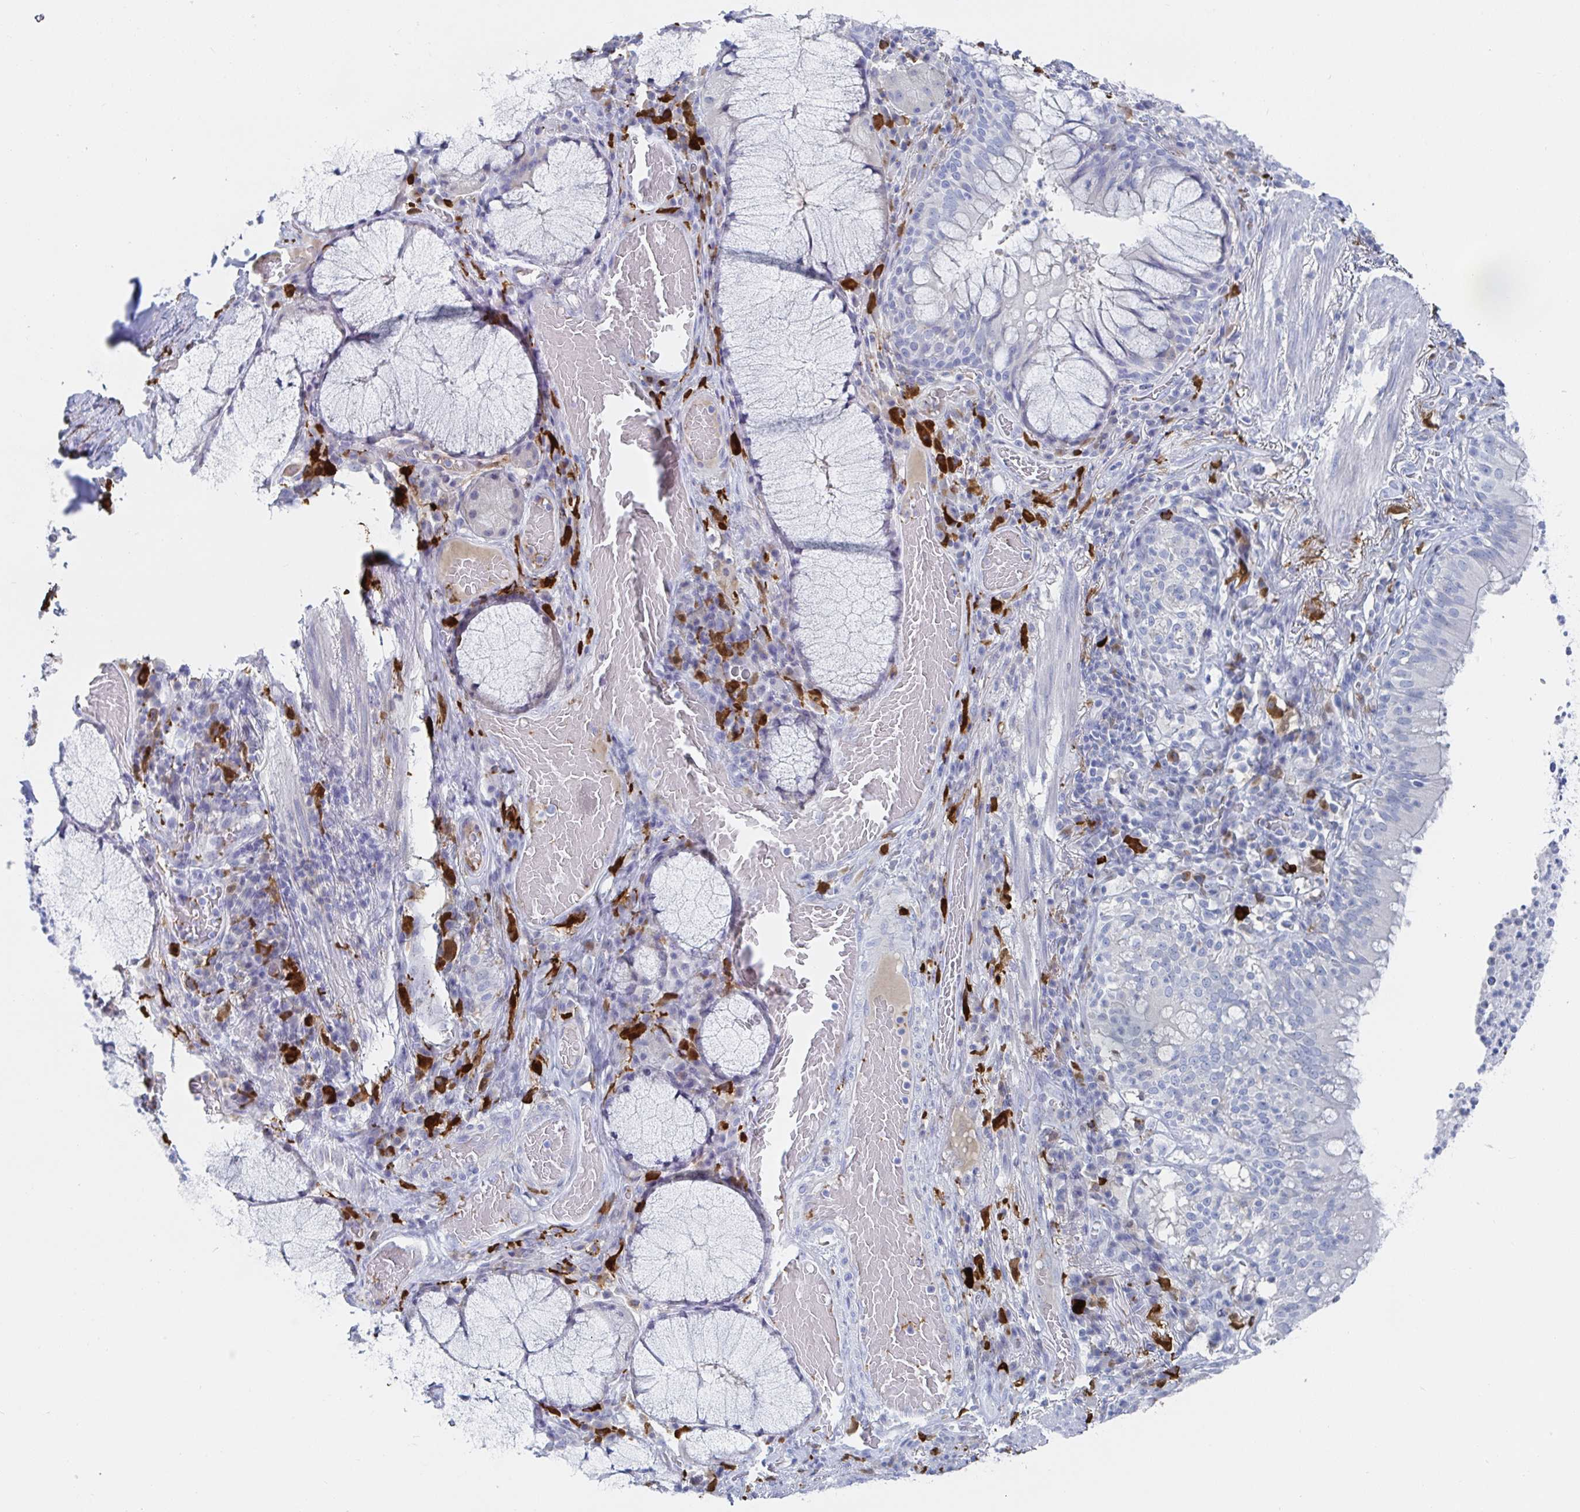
{"staining": {"intensity": "negative", "quantity": "none", "location": "none"}, "tissue": "bronchus", "cell_type": "Respiratory epithelial cells", "image_type": "normal", "snomed": [{"axis": "morphology", "description": "Normal tissue, NOS"}, {"axis": "topography", "description": "Lymph node"}, {"axis": "topography", "description": "Bronchus"}], "caption": "Human bronchus stained for a protein using immunohistochemistry (IHC) exhibits no staining in respiratory epithelial cells.", "gene": "OR2A1", "patient": {"sex": "male", "age": 56}}